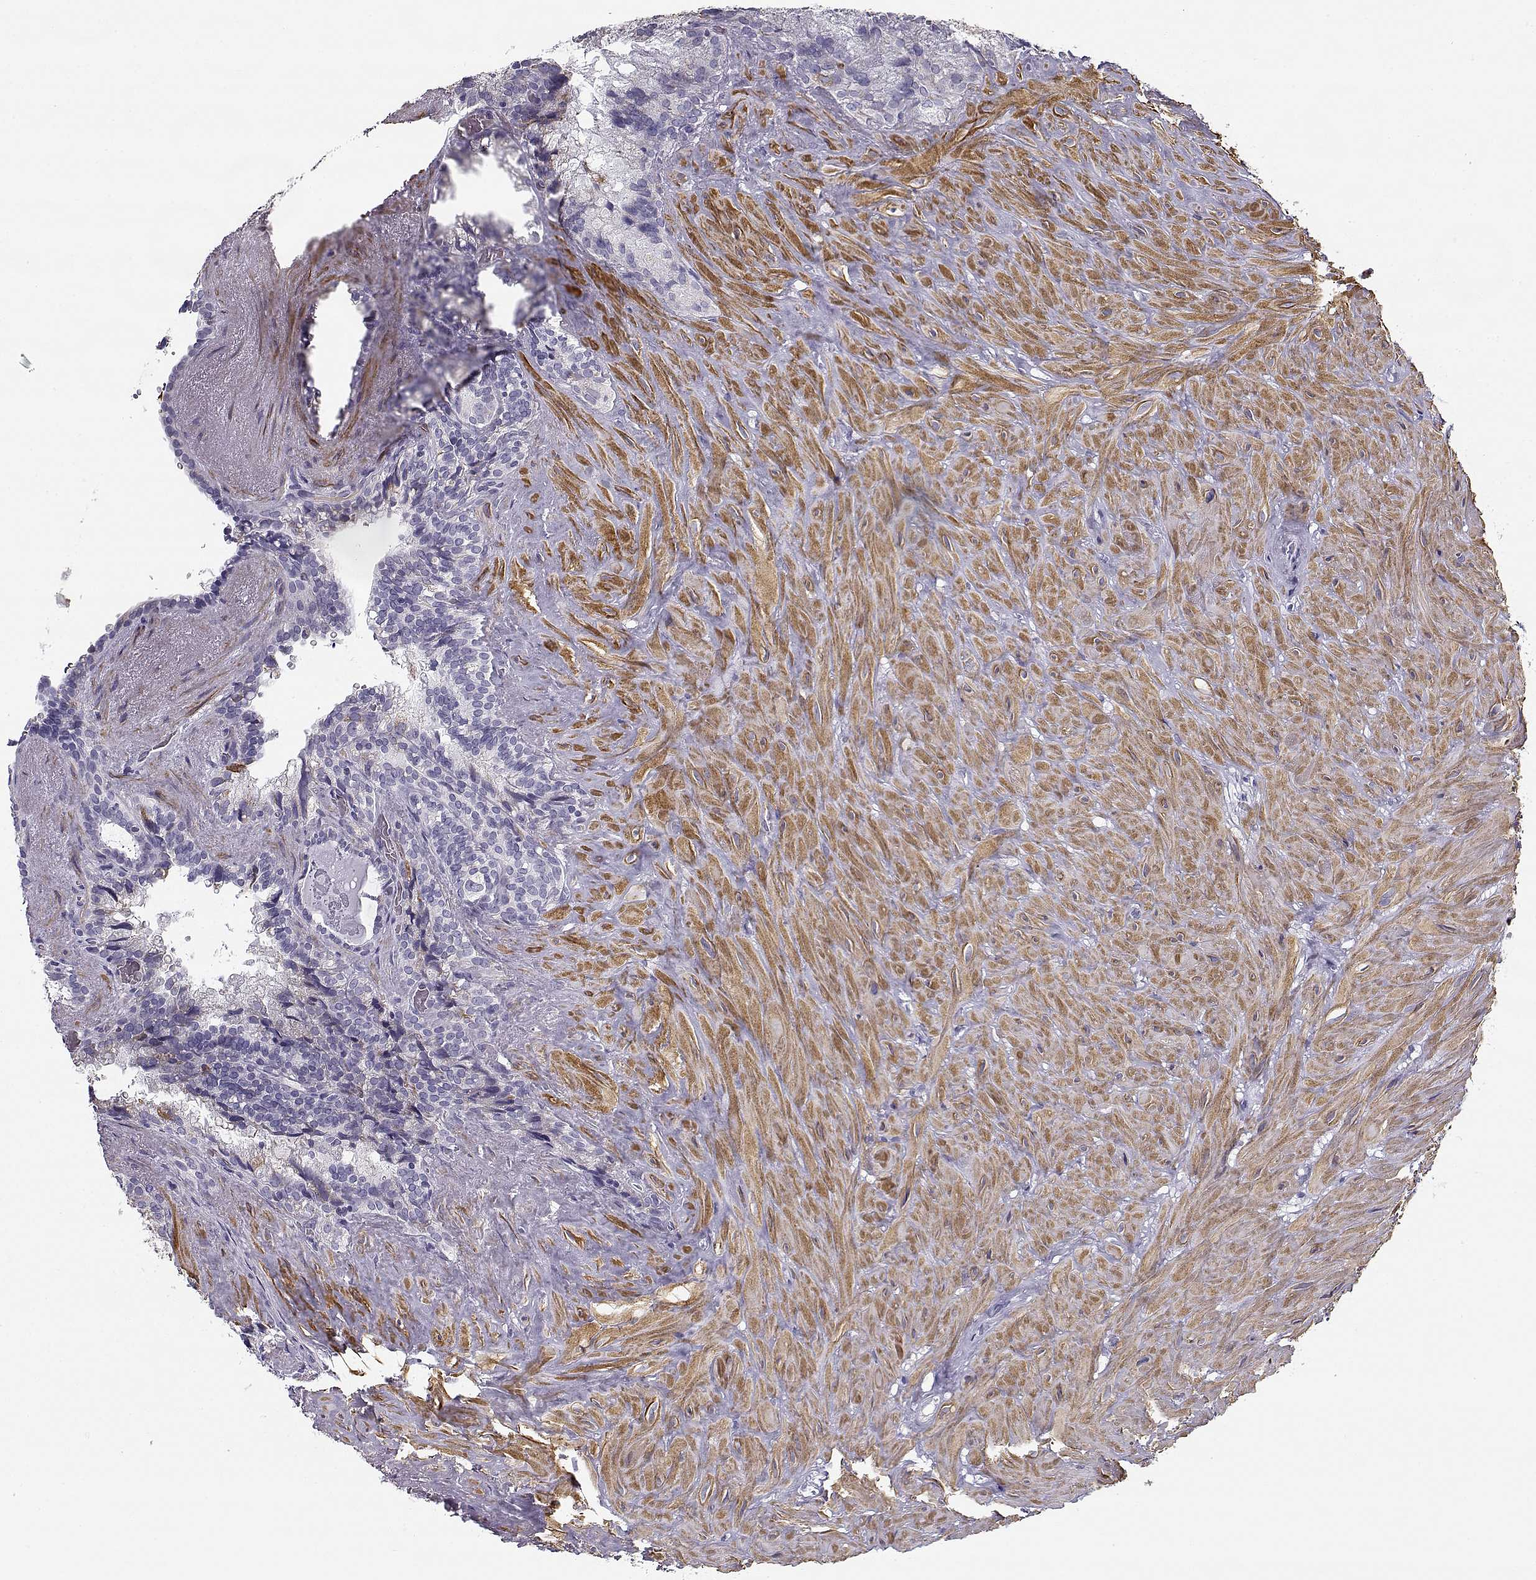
{"staining": {"intensity": "negative", "quantity": "none", "location": "none"}, "tissue": "seminal vesicle", "cell_type": "Glandular cells", "image_type": "normal", "snomed": [{"axis": "morphology", "description": "Normal tissue, NOS"}, {"axis": "topography", "description": "Seminal veicle"}], "caption": "Photomicrograph shows no significant protein staining in glandular cells of unremarkable seminal vesicle.", "gene": "CREB3L3", "patient": {"sex": "male", "age": 72}}